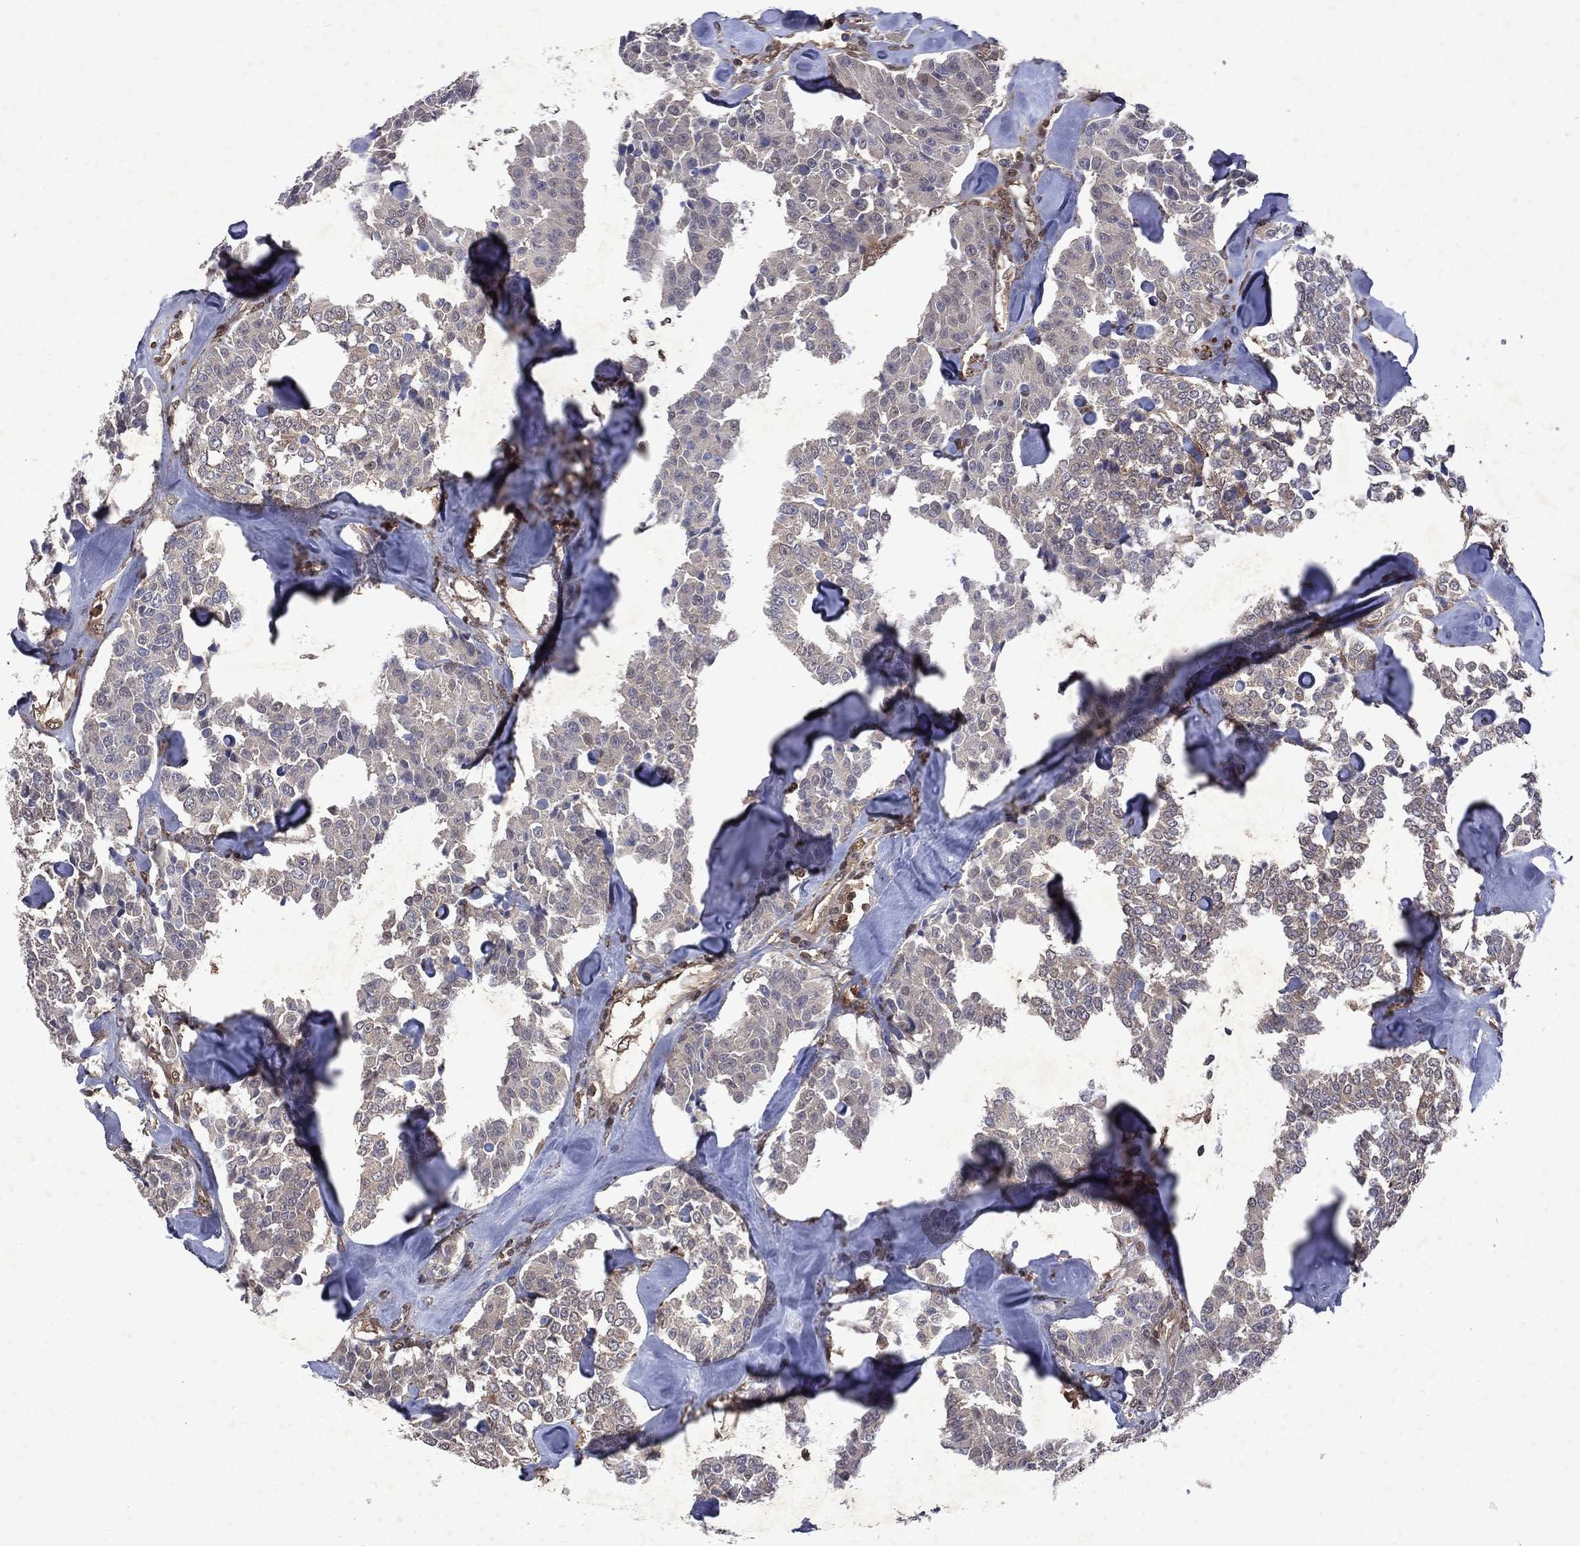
{"staining": {"intensity": "moderate", "quantity": "<25%", "location": "cytoplasmic/membranous"}, "tissue": "carcinoid", "cell_type": "Tumor cells", "image_type": "cancer", "snomed": [{"axis": "morphology", "description": "Carcinoid, malignant, NOS"}, {"axis": "topography", "description": "Pancreas"}], "caption": "DAB immunohistochemical staining of carcinoid exhibits moderate cytoplasmic/membranous protein expression in approximately <25% of tumor cells. (brown staining indicates protein expression, while blue staining denotes nuclei).", "gene": "MTAP", "patient": {"sex": "male", "age": 41}}